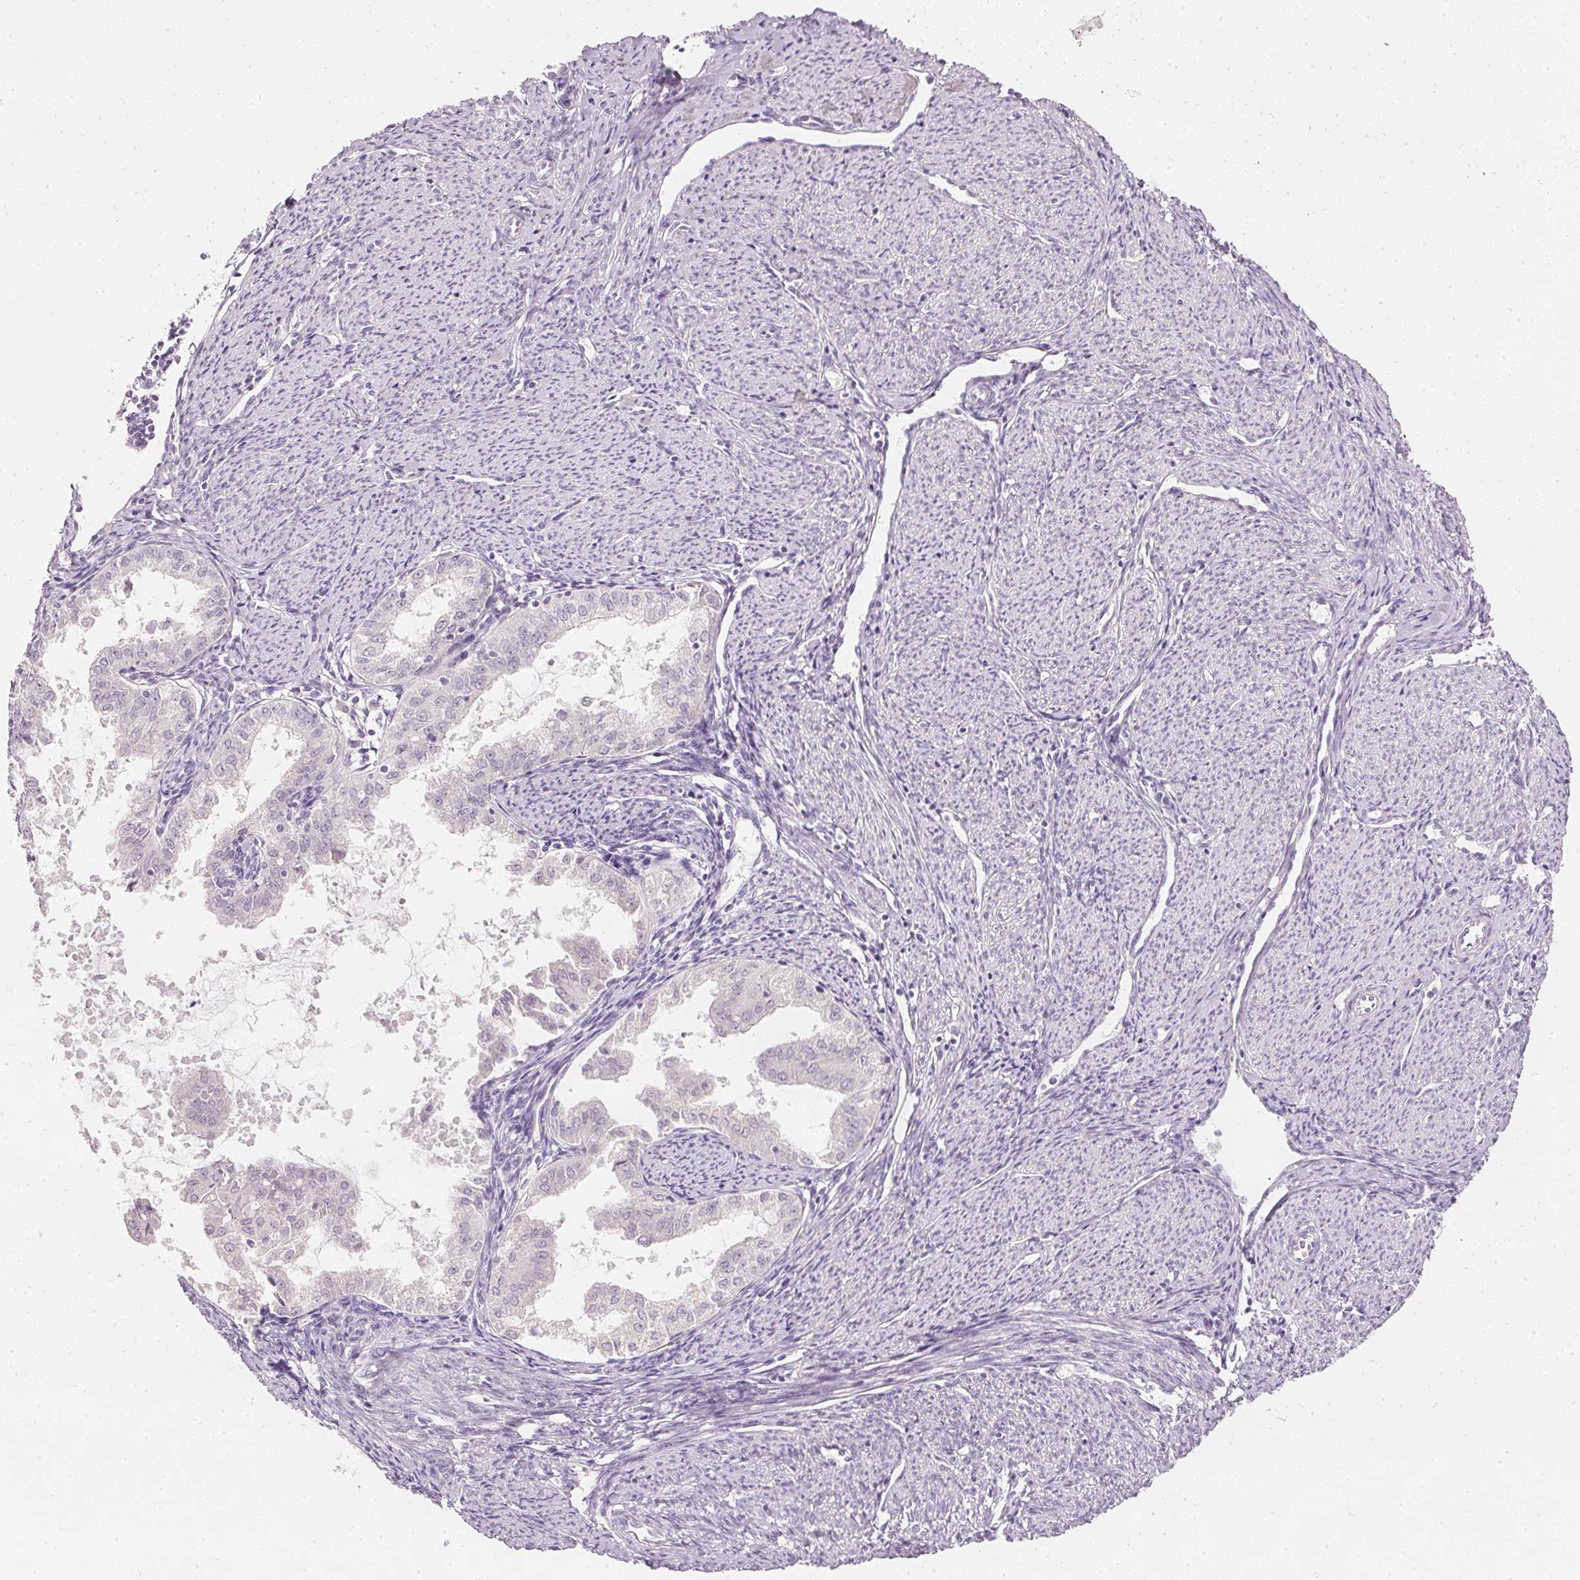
{"staining": {"intensity": "negative", "quantity": "none", "location": "none"}, "tissue": "endometrial cancer", "cell_type": "Tumor cells", "image_type": "cancer", "snomed": [{"axis": "morphology", "description": "Adenocarcinoma, NOS"}, {"axis": "topography", "description": "Endometrium"}], "caption": "Tumor cells are negative for protein expression in human adenocarcinoma (endometrial).", "gene": "ELAVL3", "patient": {"sex": "female", "age": 70}}